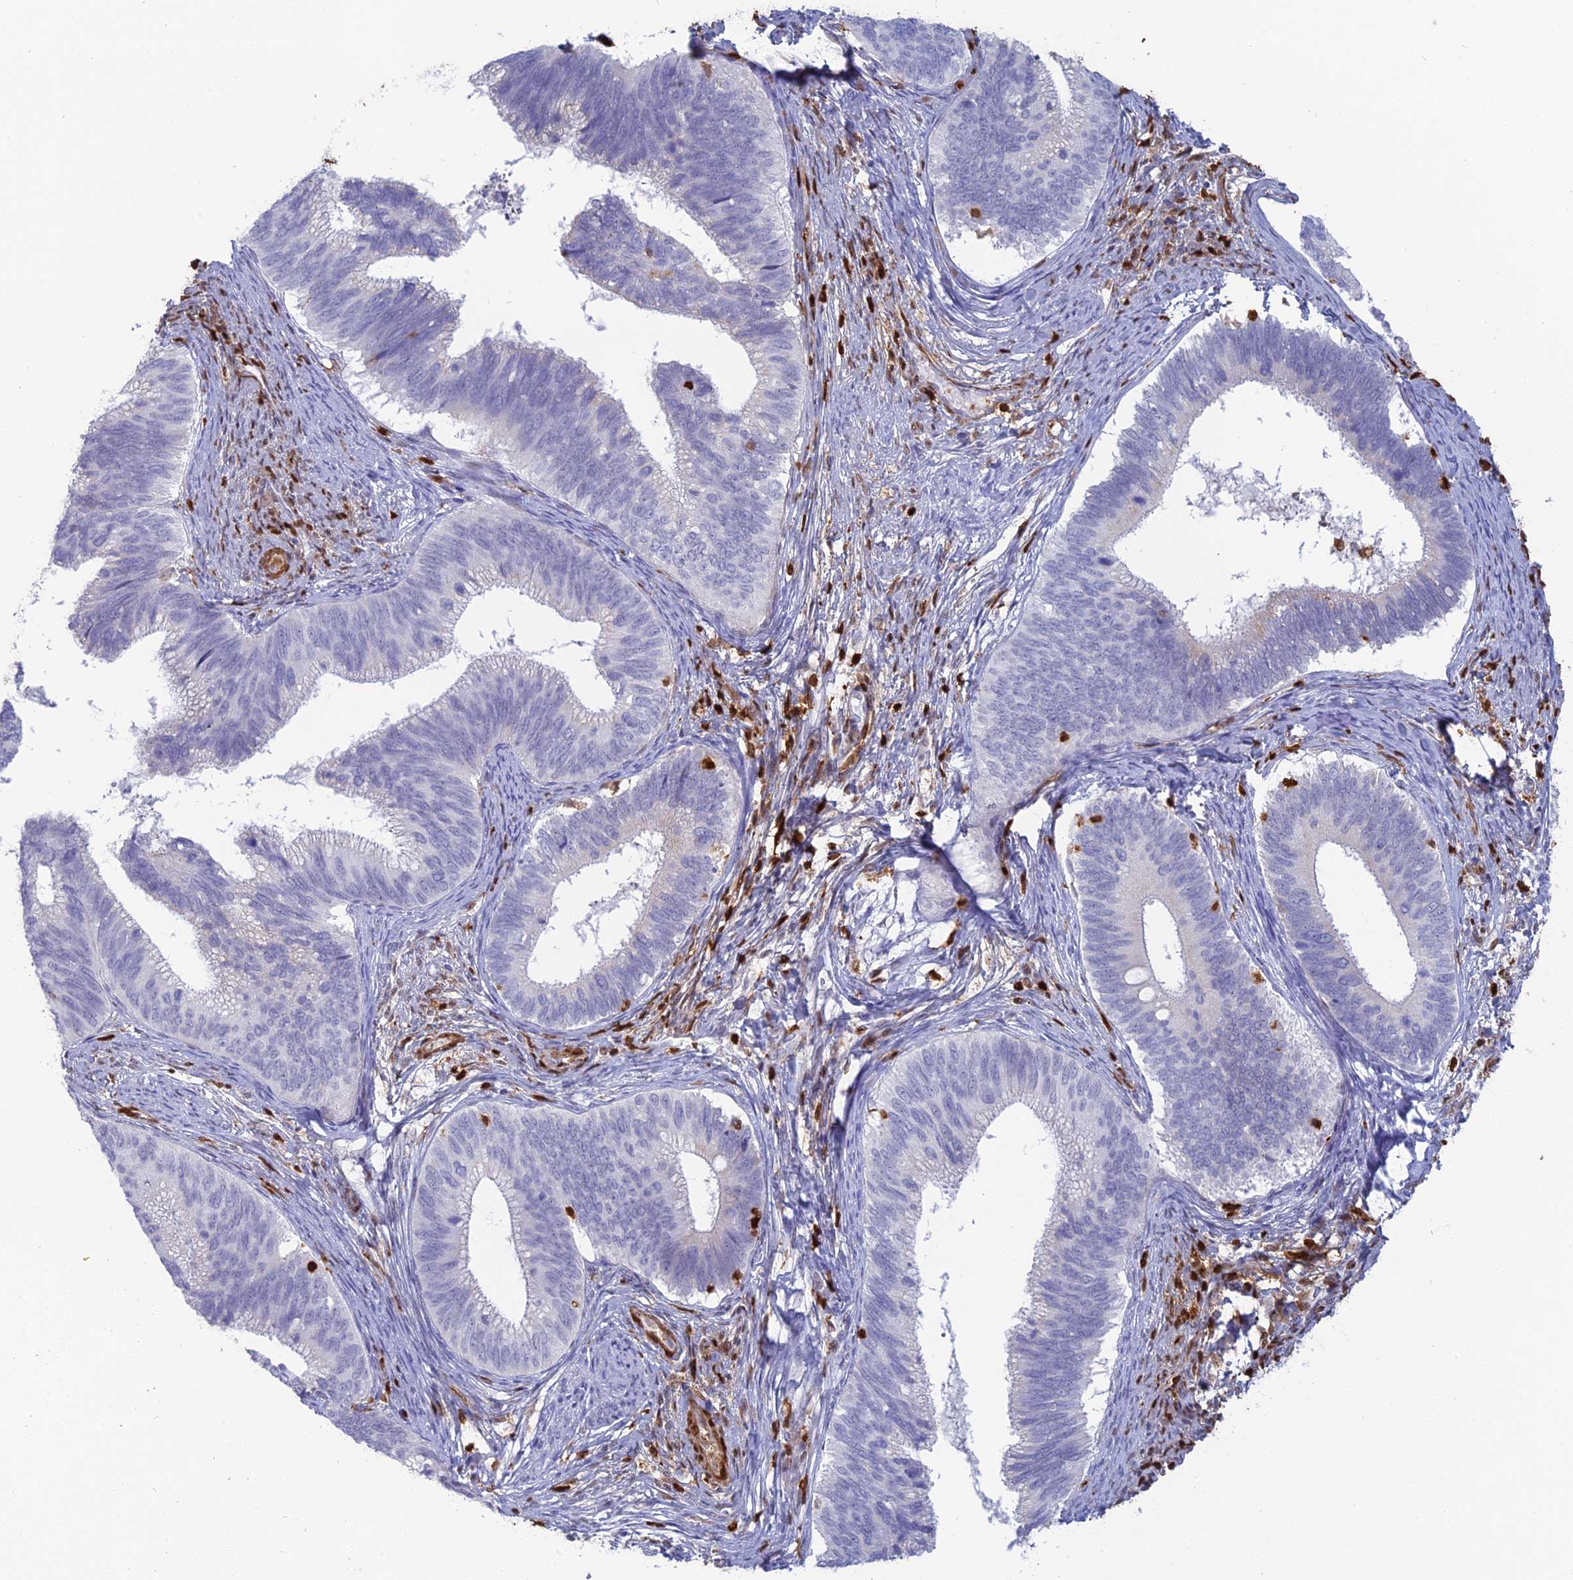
{"staining": {"intensity": "negative", "quantity": "none", "location": "none"}, "tissue": "cervical cancer", "cell_type": "Tumor cells", "image_type": "cancer", "snomed": [{"axis": "morphology", "description": "Adenocarcinoma, NOS"}, {"axis": "topography", "description": "Cervix"}], "caption": "Tumor cells show no significant protein staining in cervical cancer (adenocarcinoma).", "gene": "PGBD4", "patient": {"sex": "female", "age": 42}}